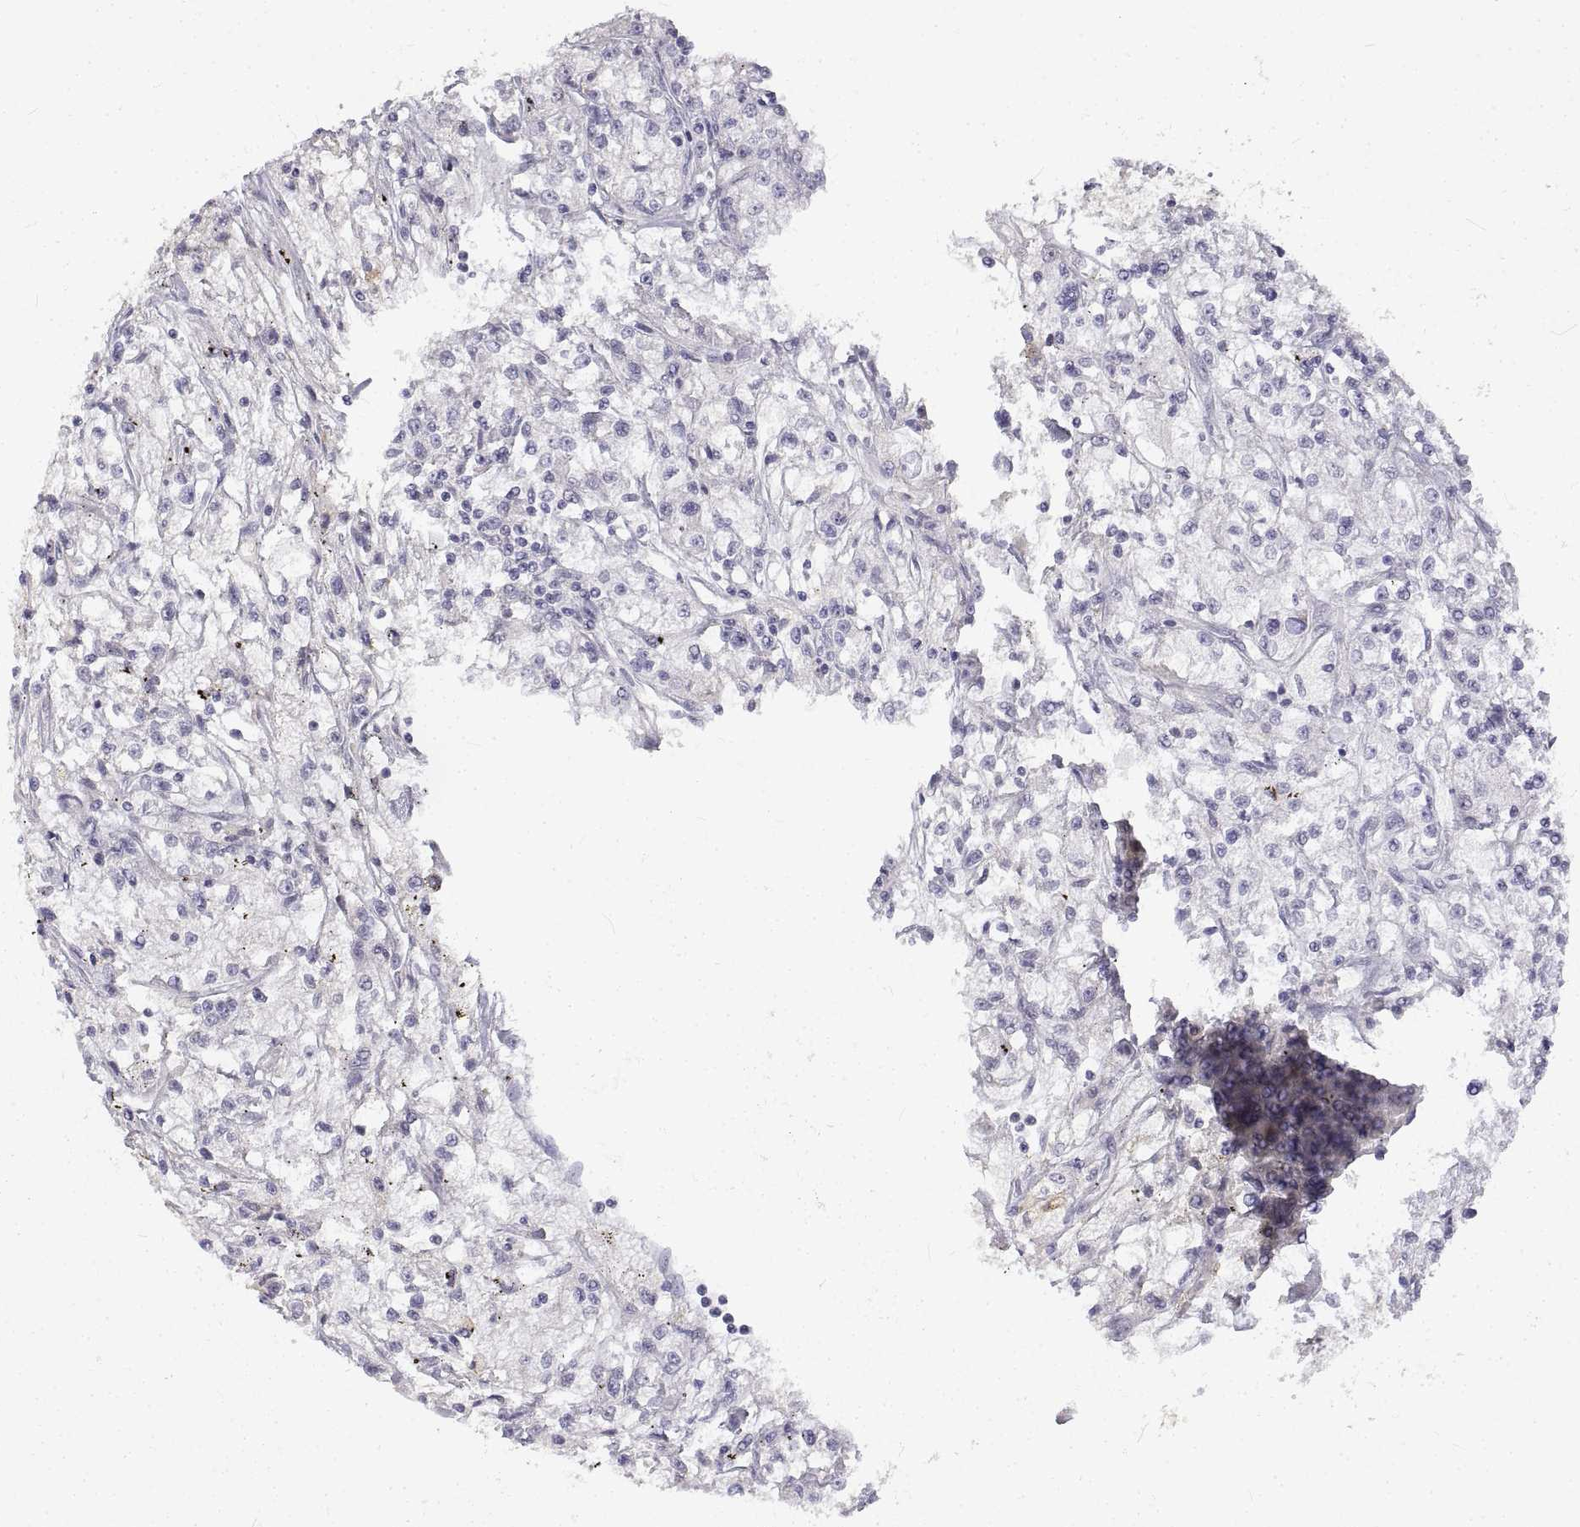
{"staining": {"intensity": "negative", "quantity": "none", "location": "none"}, "tissue": "renal cancer", "cell_type": "Tumor cells", "image_type": "cancer", "snomed": [{"axis": "morphology", "description": "Adenocarcinoma, NOS"}, {"axis": "topography", "description": "Kidney"}], "caption": "This is an immunohistochemistry (IHC) photomicrograph of human renal cancer. There is no positivity in tumor cells.", "gene": "ANO2", "patient": {"sex": "female", "age": 59}}